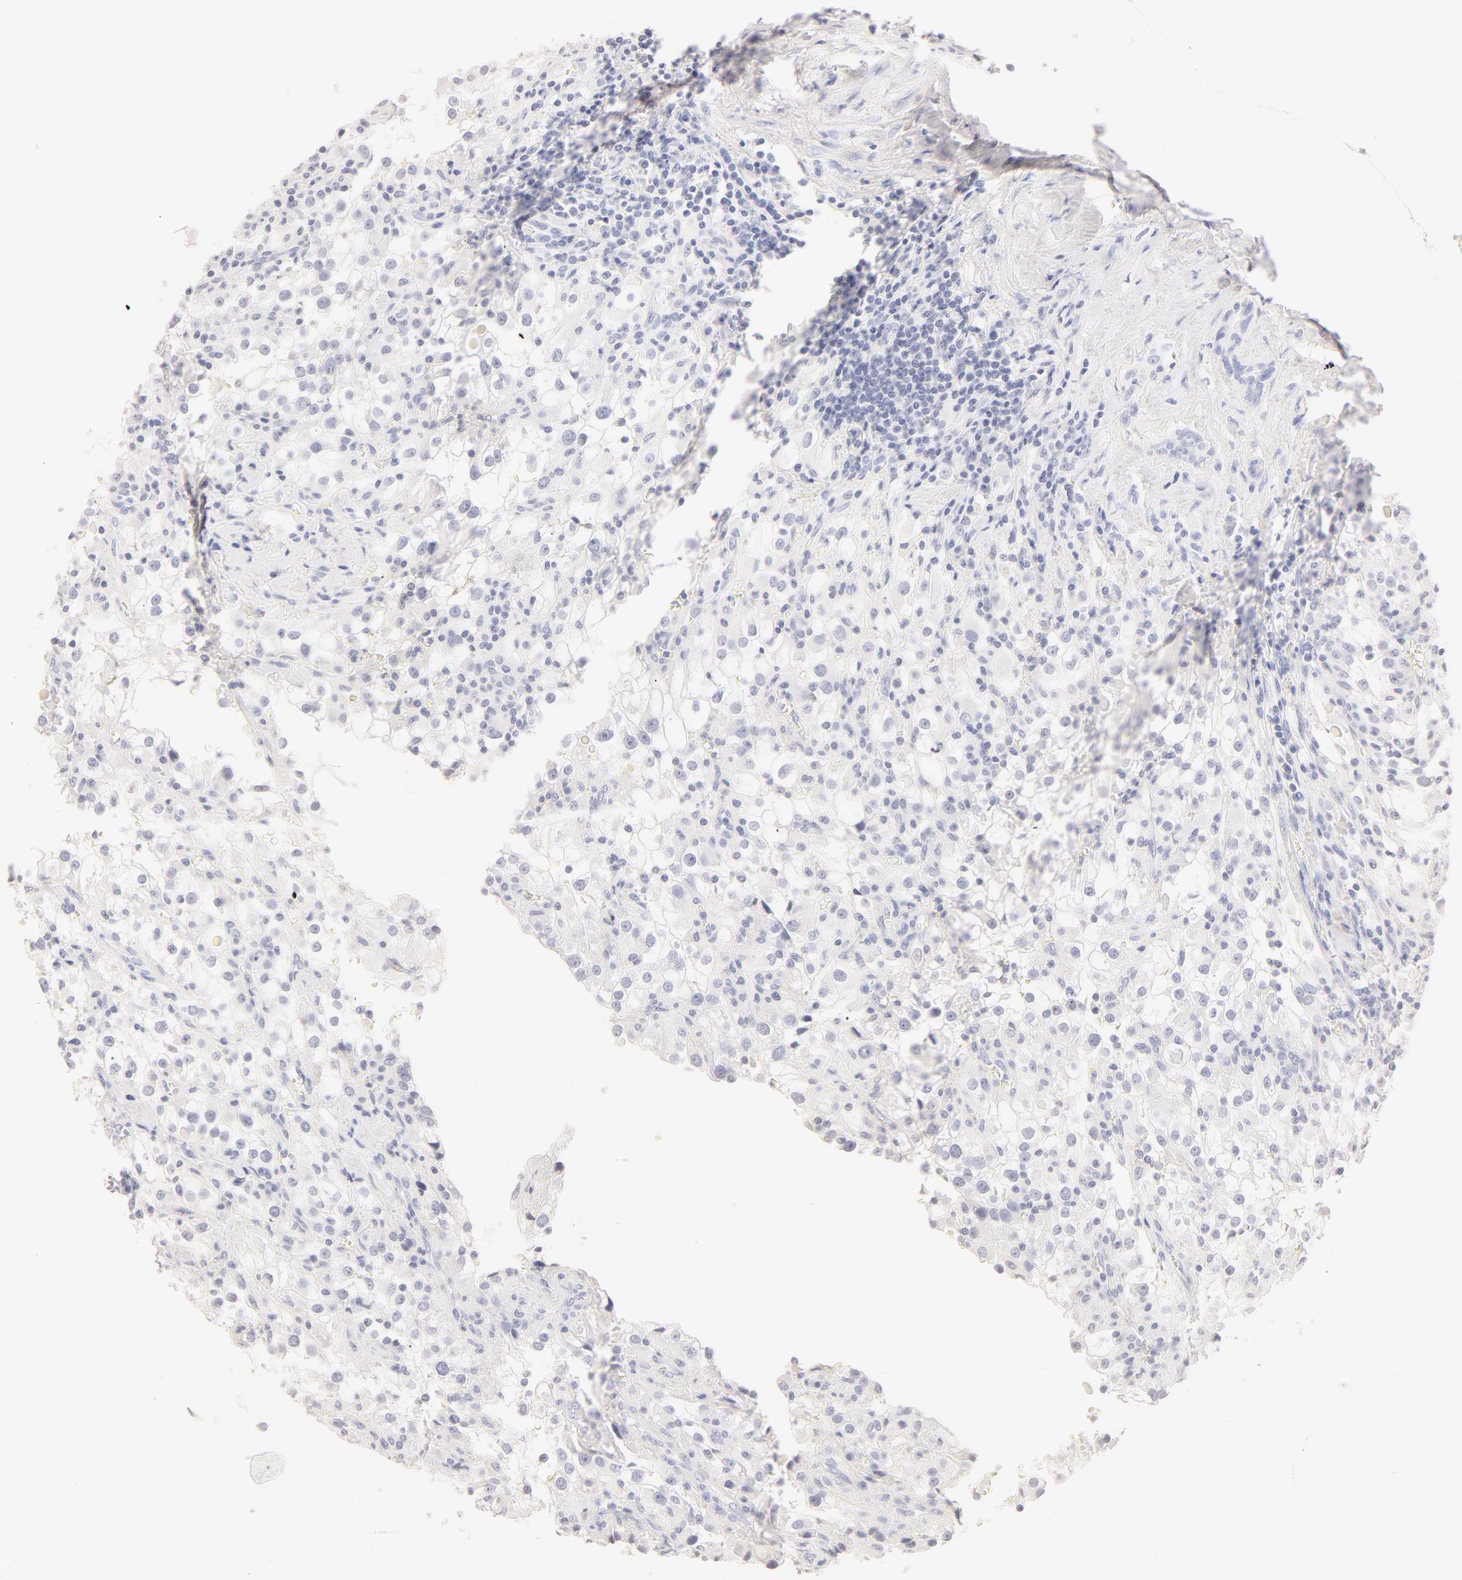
{"staining": {"intensity": "negative", "quantity": "none", "location": "none"}, "tissue": "renal cancer", "cell_type": "Tumor cells", "image_type": "cancer", "snomed": [{"axis": "morphology", "description": "Adenocarcinoma, NOS"}, {"axis": "topography", "description": "Kidney"}], "caption": "A photomicrograph of renal cancer (adenocarcinoma) stained for a protein shows no brown staining in tumor cells.", "gene": "LGALS7B", "patient": {"sex": "female", "age": 52}}